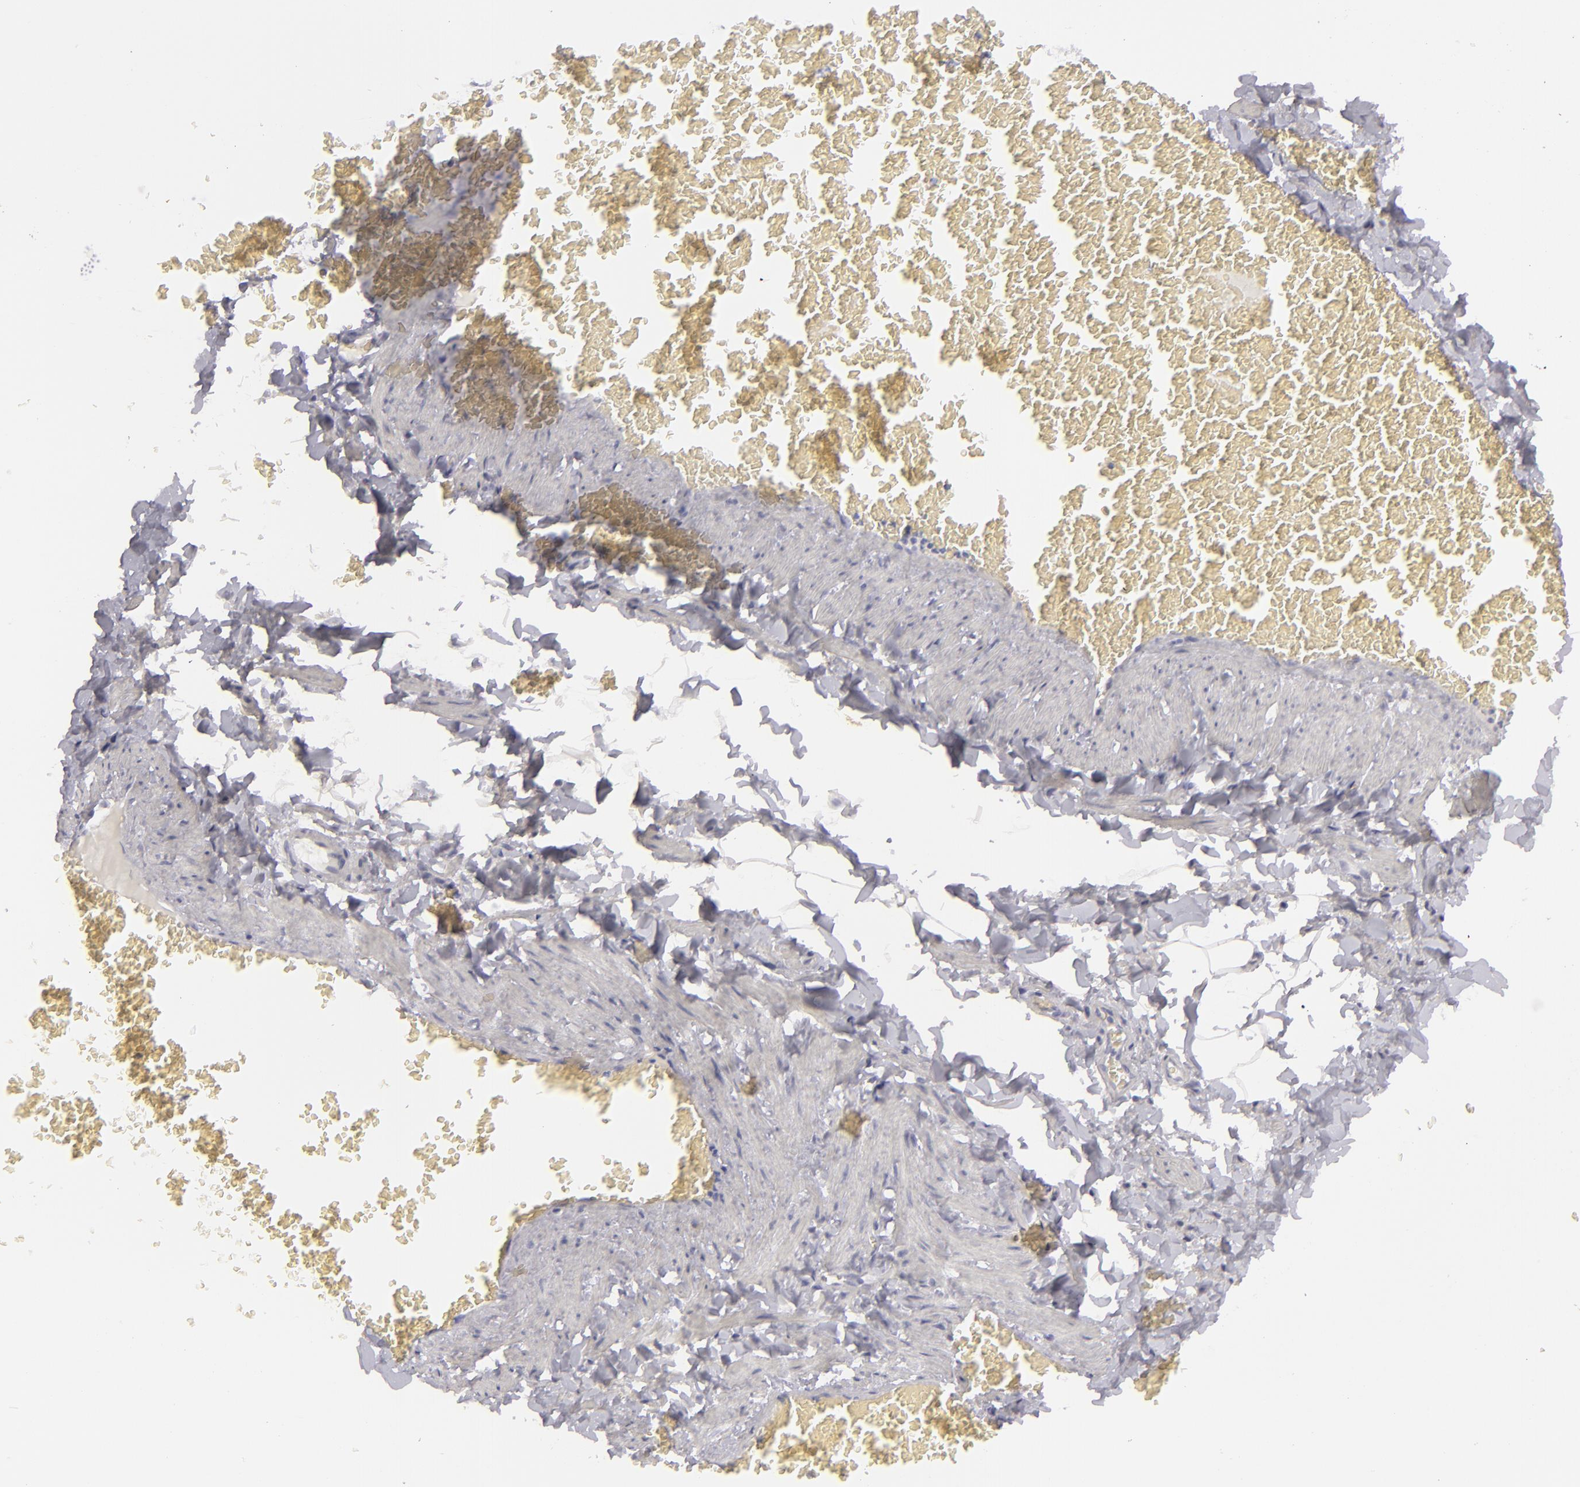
{"staining": {"intensity": "negative", "quantity": "none", "location": "none"}, "tissue": "adipose tissue", "cell_type": "Adipocytes", "image_type": "normal", "snomed": [{"axis": "morphology", "description": "Normal tissue, NOS"}, {"axis": "topography", "description": "Vascular tissue"}], "caption": "Protein analysis of benign adipose tissue exhibits no significant positivity in adipocytes. The staining is performed using DAB brown chromogen with nuclei counter-stained in using hematoxylin.", "gene": "FLG", "patient": {"sex": "male", "age": 41}}